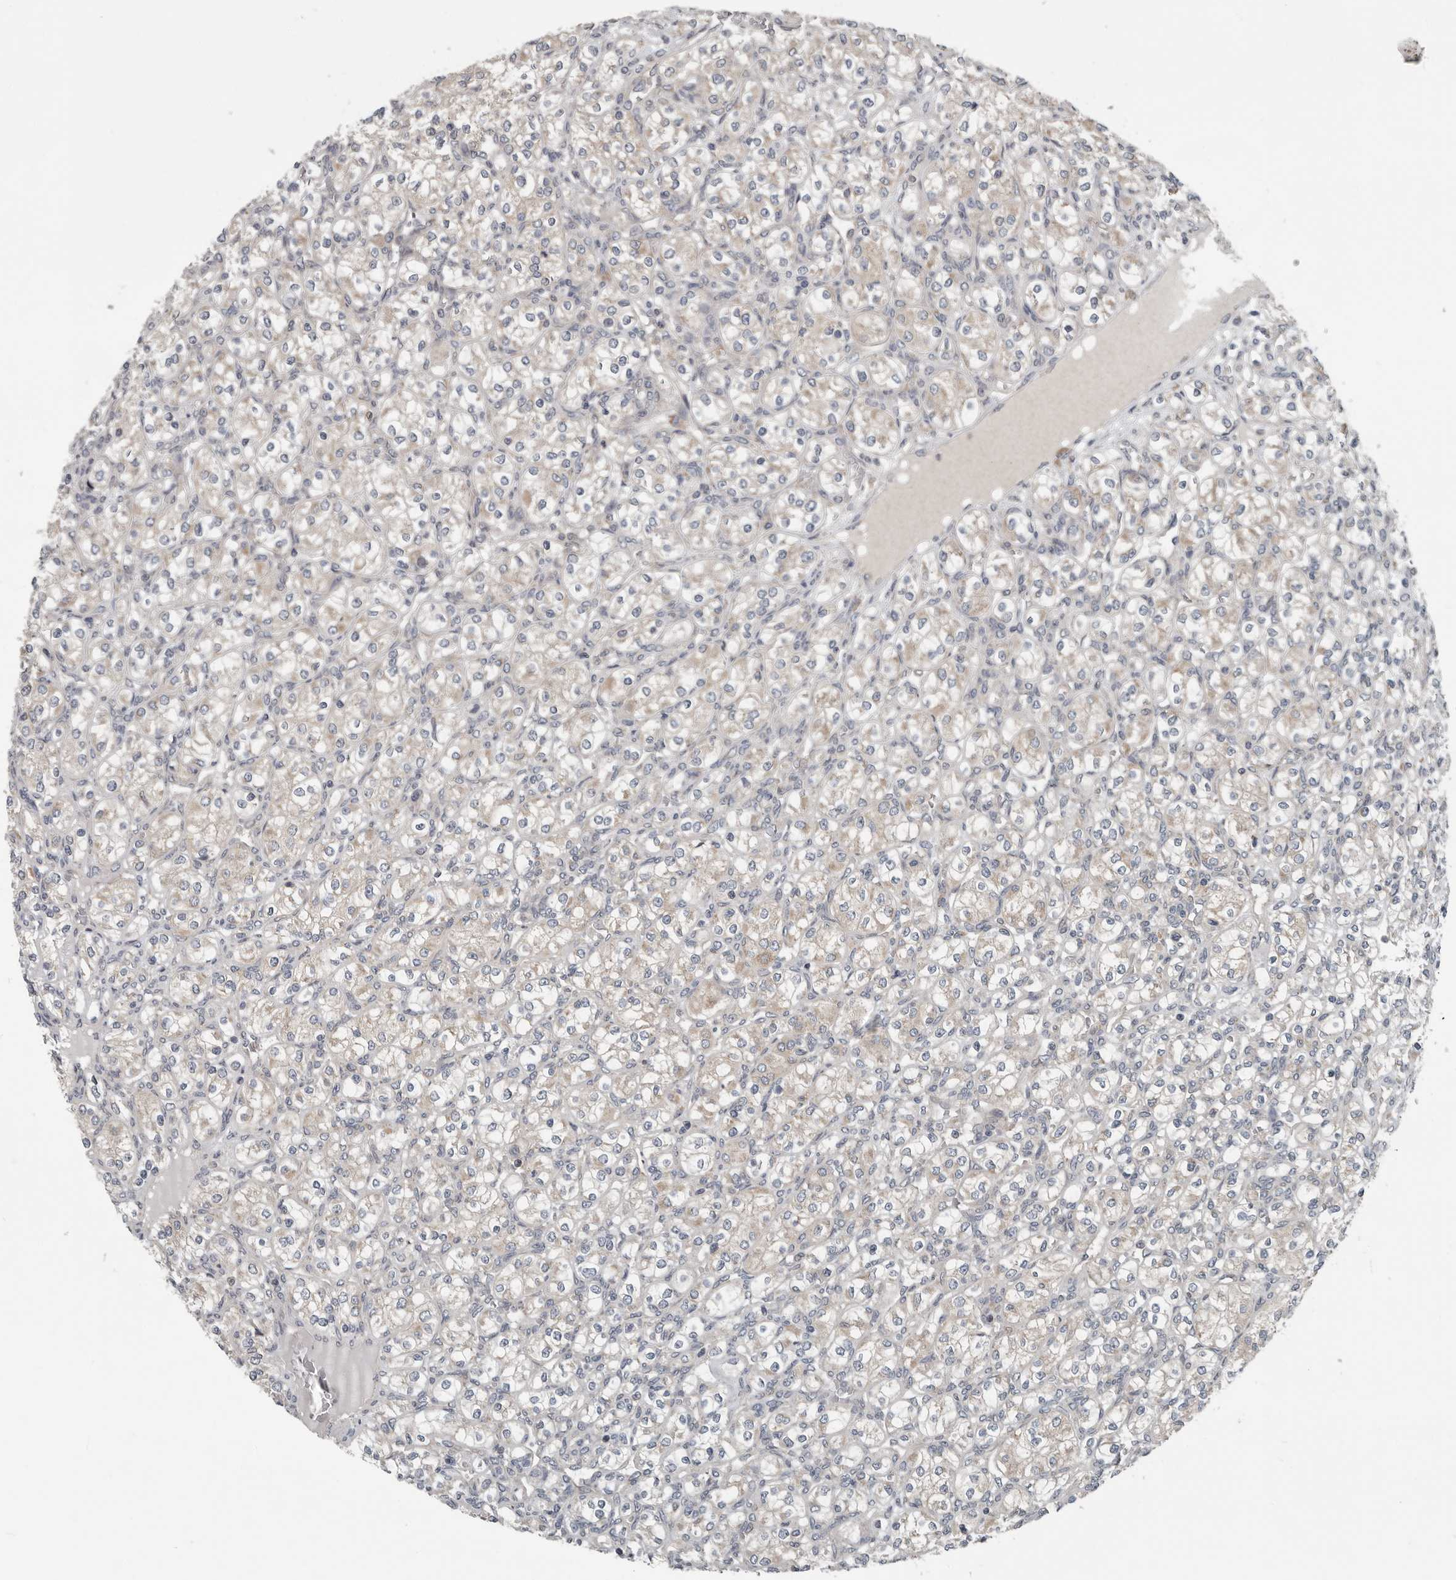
{"staining": {"intensity": "weak", "quantity": "<25%", "location": "cytoplasmic/membranous"}, "tissue": "renal cancer", "cell_type": "Tumor cells", "image_type": "cancer", "snomed": [{"axis": "morphology", "description": "Adenocarcinoma, NOS"}, {"axis": "topography", "description": "Kidney"}], "caption": "DAB (3,3'-diaminobenzidine) immunohistochemical staining of adenocarcinoma (renal) exhibits no significant positivity in tumor cells.", "gene": "TMEM199", "patient": {"sex": "male", "age": 77}}